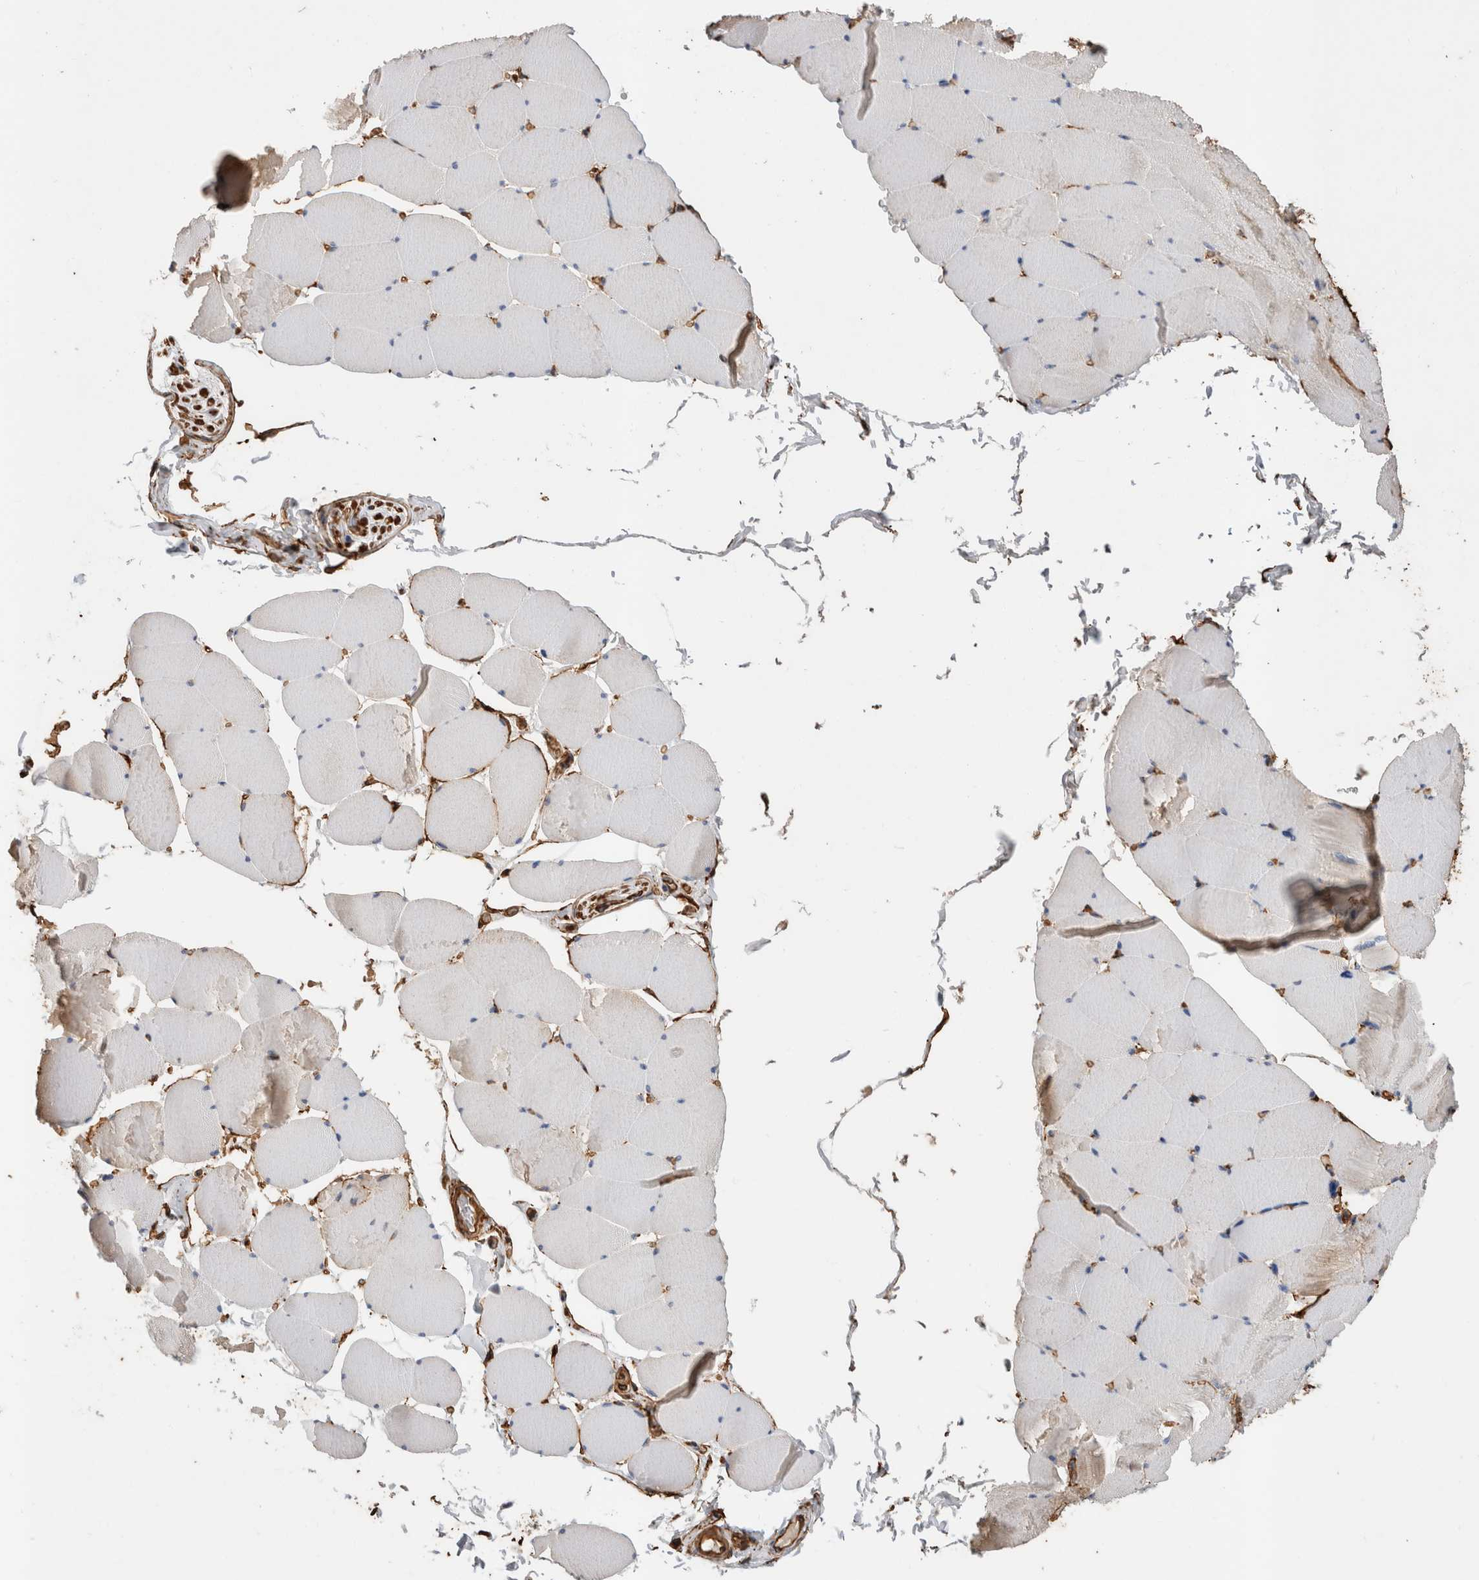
{"staining": {"intensity": "weak", "quantity": "<25%", "location": "cytoplasmic/membranous"}, "tissue": "skeletal muscle", "cell_type": "Myocytes", "image_type": "normal", "snomed": [{"axis": "morphology", "description": "Normal tissue, NOS"}, {"axis": "topography", "description": "Skeletal muscle"}], "caption": "Myocytes are negative for protein expression in normal human skeletal muscle. Nuclei are stained in blue.", "gene": "ZNF397", "patient": {"sex": "male", "age": 62}}